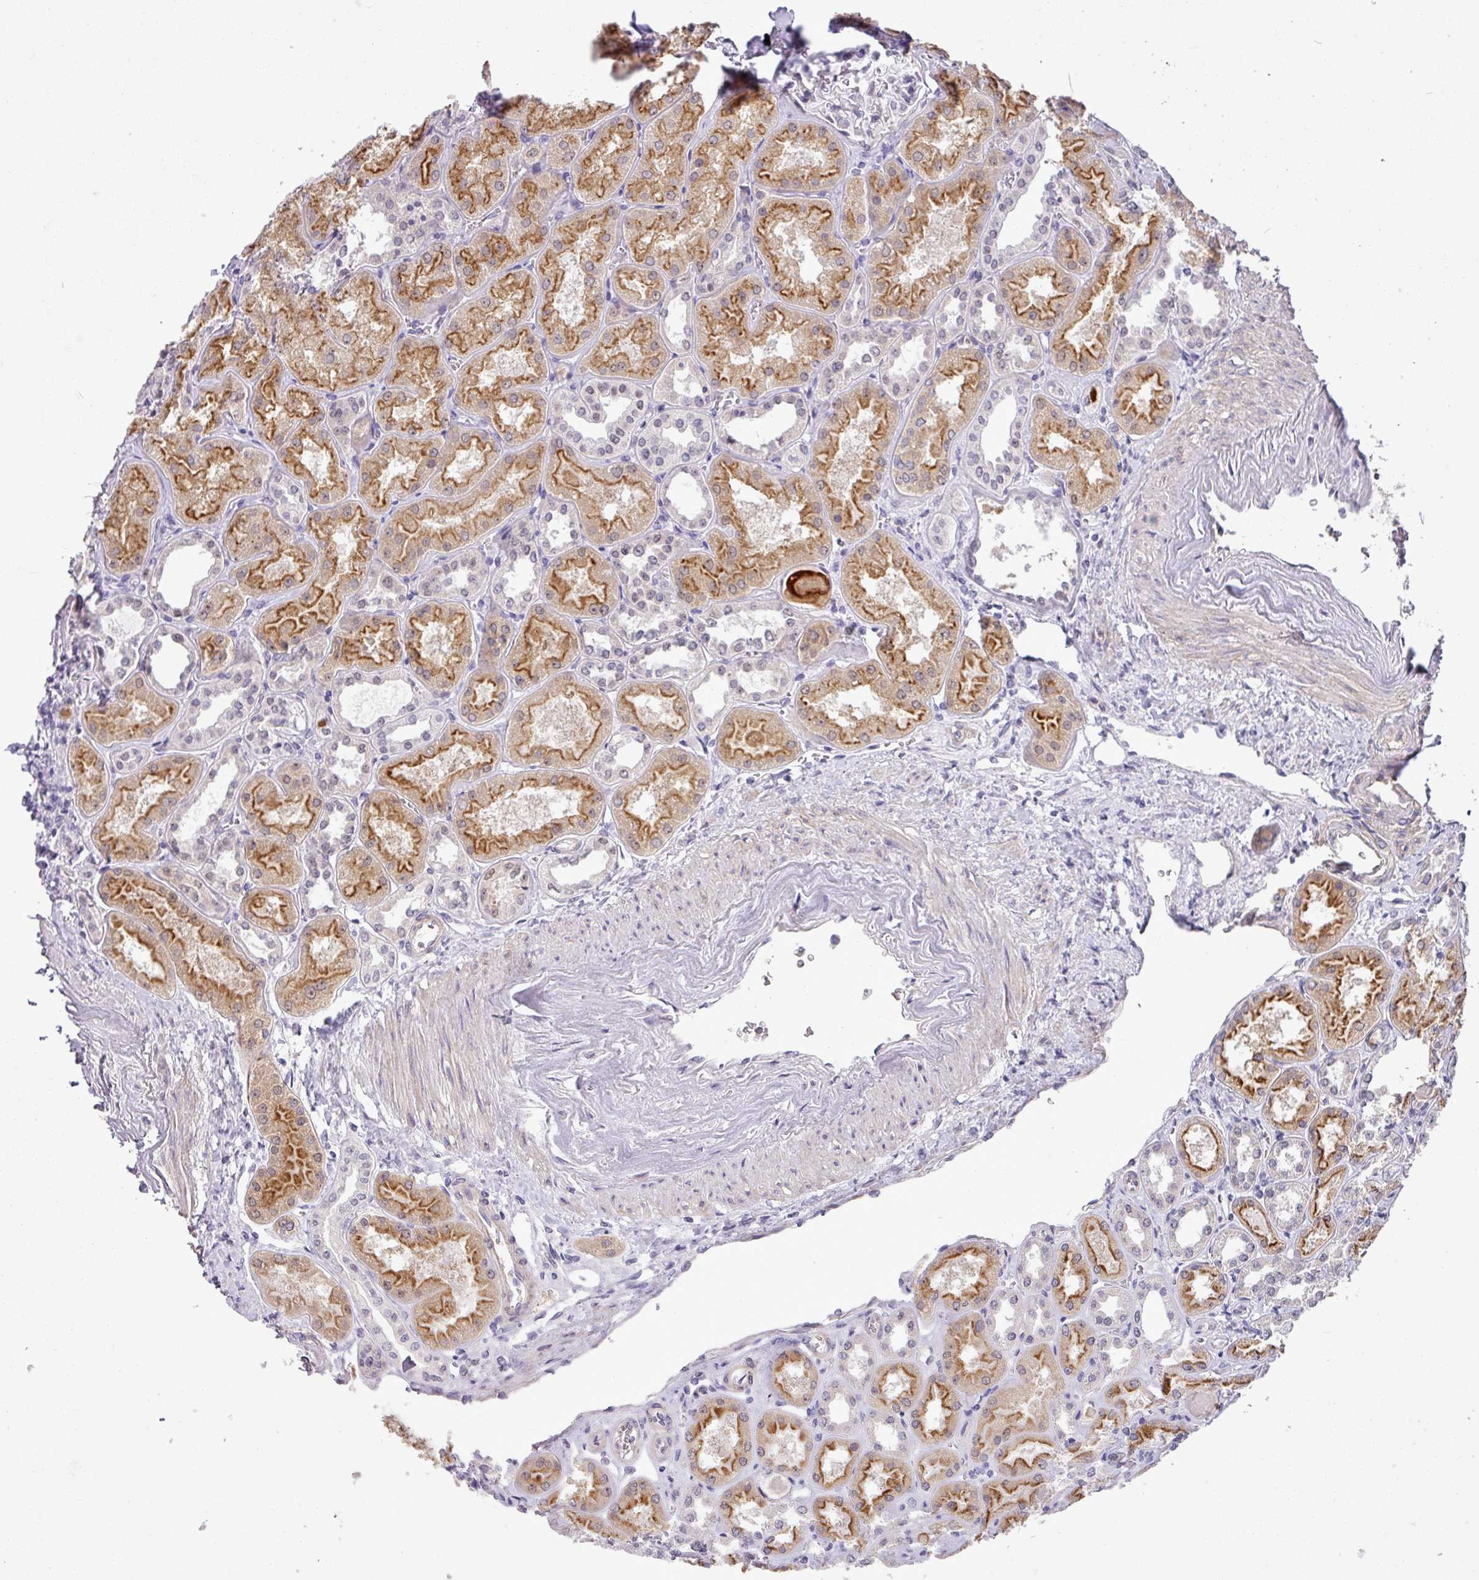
{"staining": {"intensity": "negative", "quantity": "none", "location": "none"}, "tissue": "kidney", "cell_type": "Cells in glomeruli", "image_type": "normal", "snomed": [{"axis": "morphology", "description": "Normal tissue, NOS"}, {"axis": "topography", "description": "Kidney"}], "caption": "The immunohistochemistry photomicrograph has no significant positivity in cells in glomeruli of kidney. The staining was performed using DAB (3,3'-diaminobenzidine) to visualize the protein expression in brown, while the nuclei were stained in blue with hematoxylin (Magnification: 20x).", "gene": "MAK16", "patient": {"sex": "male", "age": 61}}